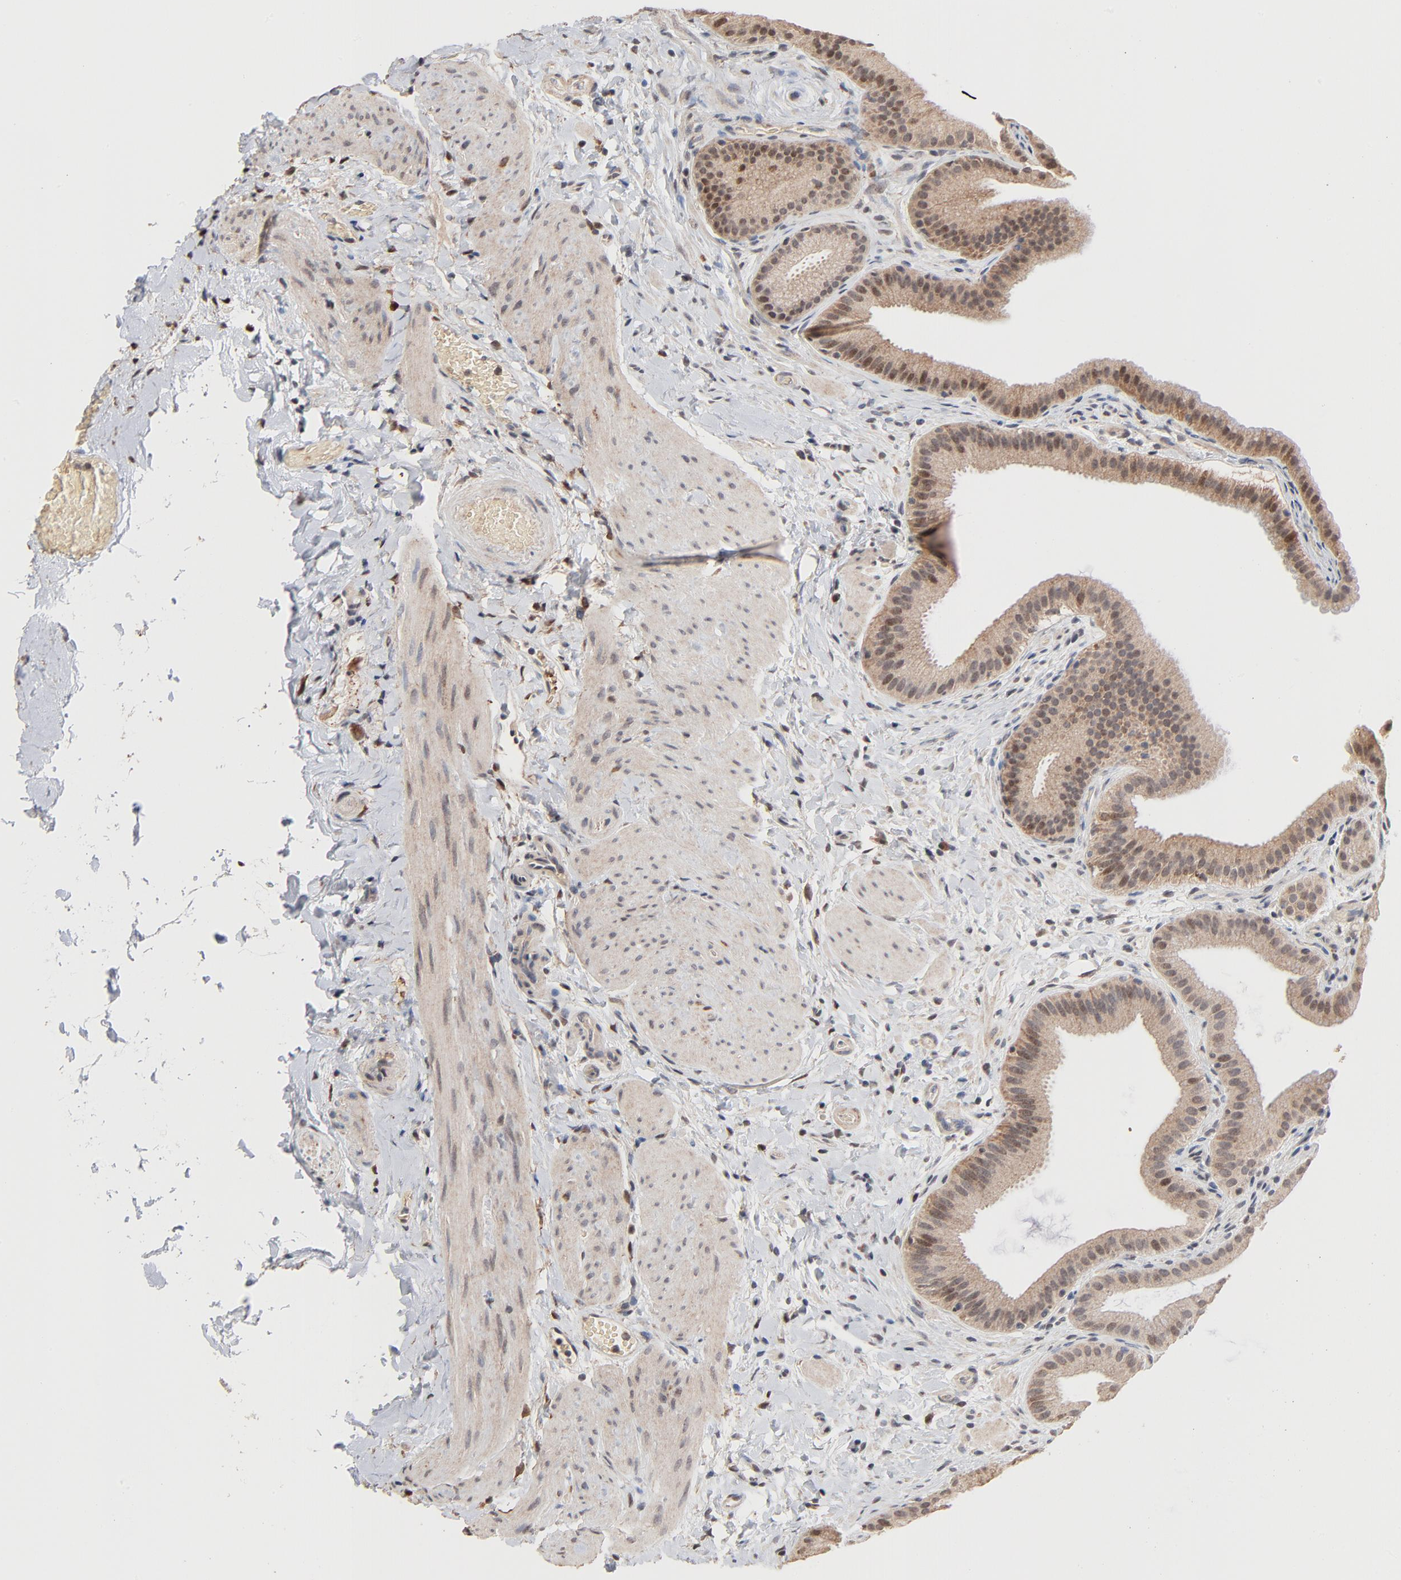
{"staining": {"intensity": "moderate", "quantity": ">75%", "location": "cytoplasmic/membranous"}, "tissue": "gallbladder", "cell_type": "Glandular cells", "image_type": "normal", "snomed": [{"axis": "morphology", "description": "Normal tissue, NOS"}, {"axis": "topography", "description": "Gallbladder"}], "caption": "Human gallbladder stained for a protein (brown) shows moderate cytoplasmic/membranous positive positivity in about >75% of glandular cells.", "gene": "MSL2", "patient": {"sex": "female", "age": 63}}